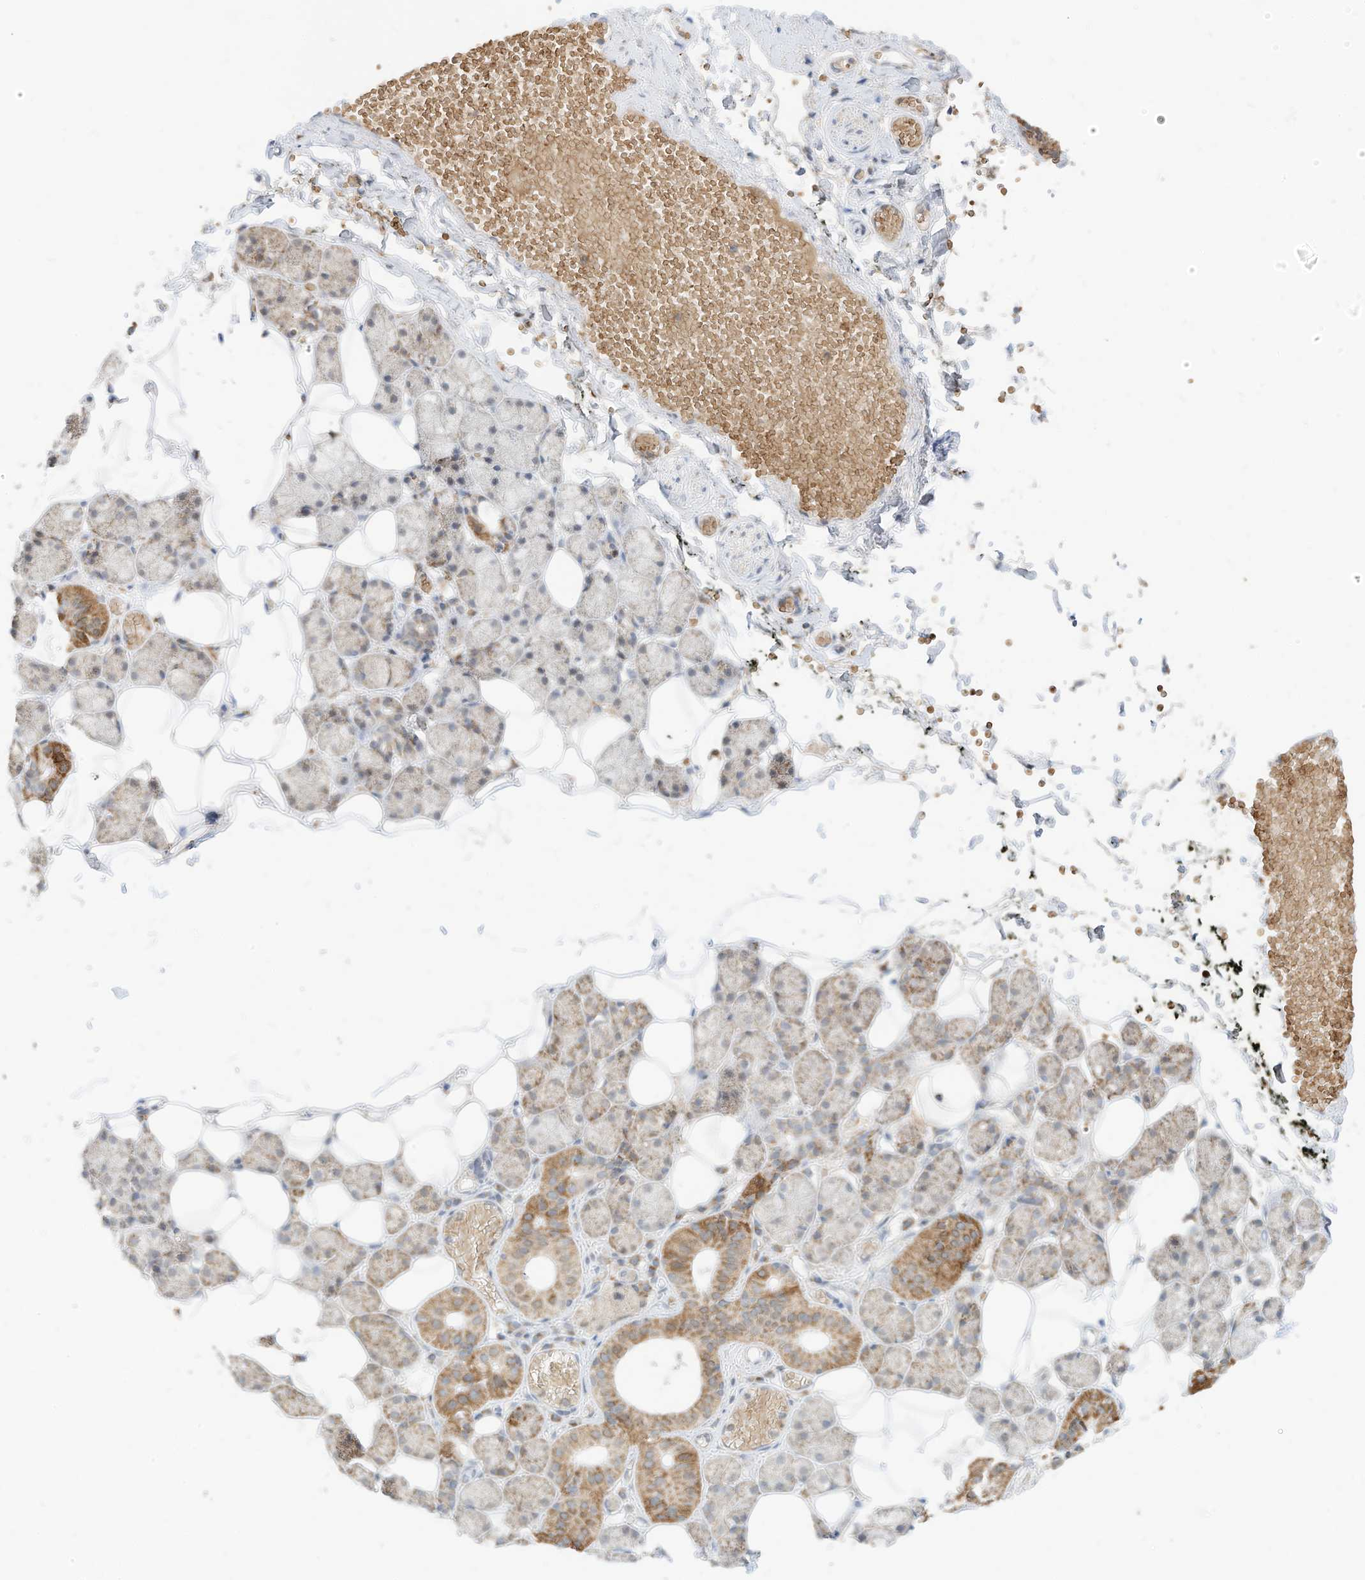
{"staining": {"intensity": "moderate", "quantity": "25%-75%", "location": "cytoplasmic/membranous"}, "tissue": "salivary gland", "cell_type": "Glandular cells", "image_type": "normal", "snomed": [{"axis": "morphology", "description": "Normal tissue, NOS"}, {"axis": "topography", "description": "Salivary gland"}], "caption": "Brown immunohistochemical staining in normal salivary gland shows moderate cytoplasmic/membranous staining in about 25%-75% of glandular cells.", "gene": "MTUS2", "patient": {"sex": "female", "age": 33}}